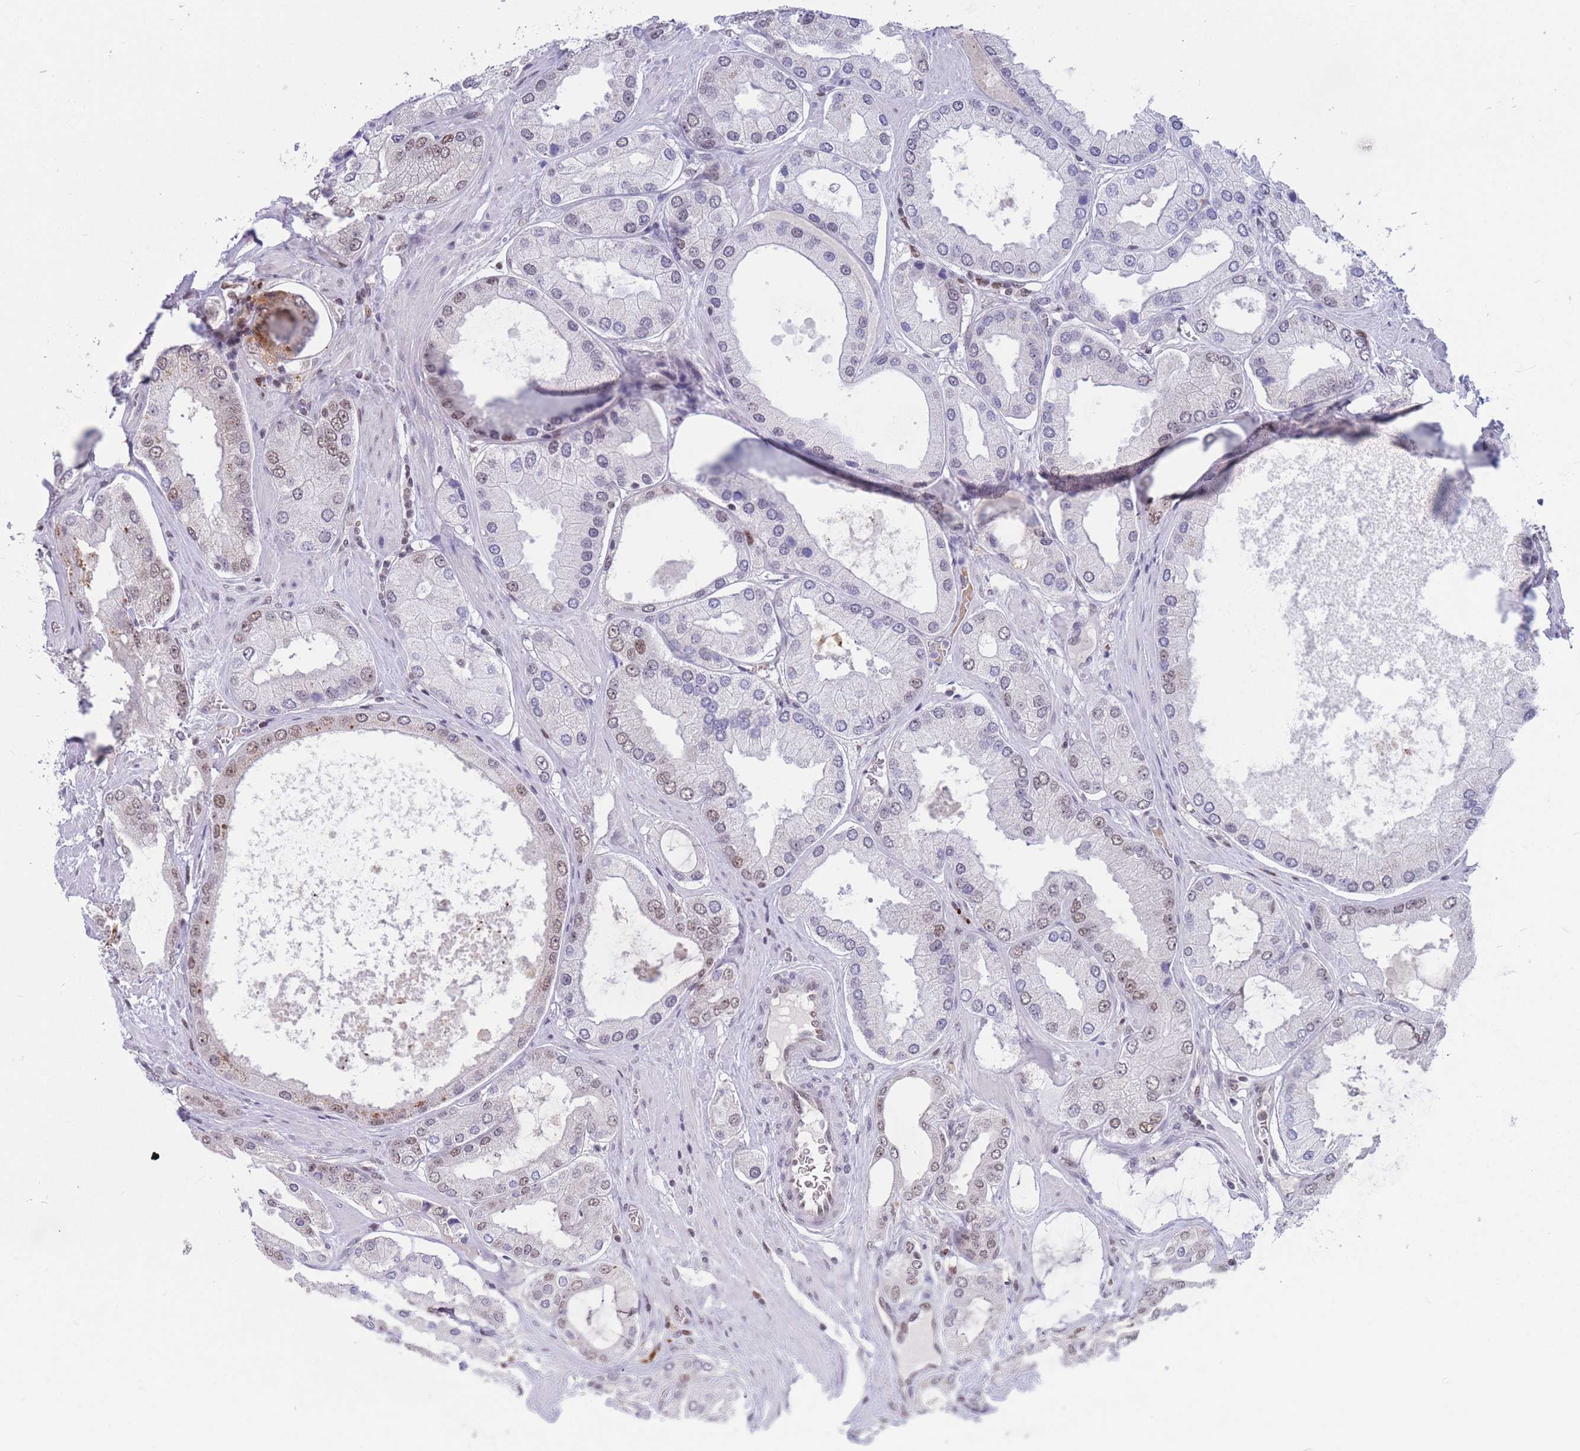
{"staining": {"intensity": "weak", "quantity": "25%-75%", "location": "nuclear"}, "tissue": "prostate cancer", "cell_type": "Tumor cells", "image_type": "cancer", "snomed": [{"axis": "morphology", "description": "Adenocarcinoma, Low grade"}, {"axis": "topography", "description": "Prostate"}], "caption": "Prostate cancer stained with DAB immunohistochemistry (IHC) demonstrates low levels of weak nuclear positivity in approximately 25%-75% of tumor cells.", "gene": "SMAD9", "patient": {"sex": "male", "age": 42}}